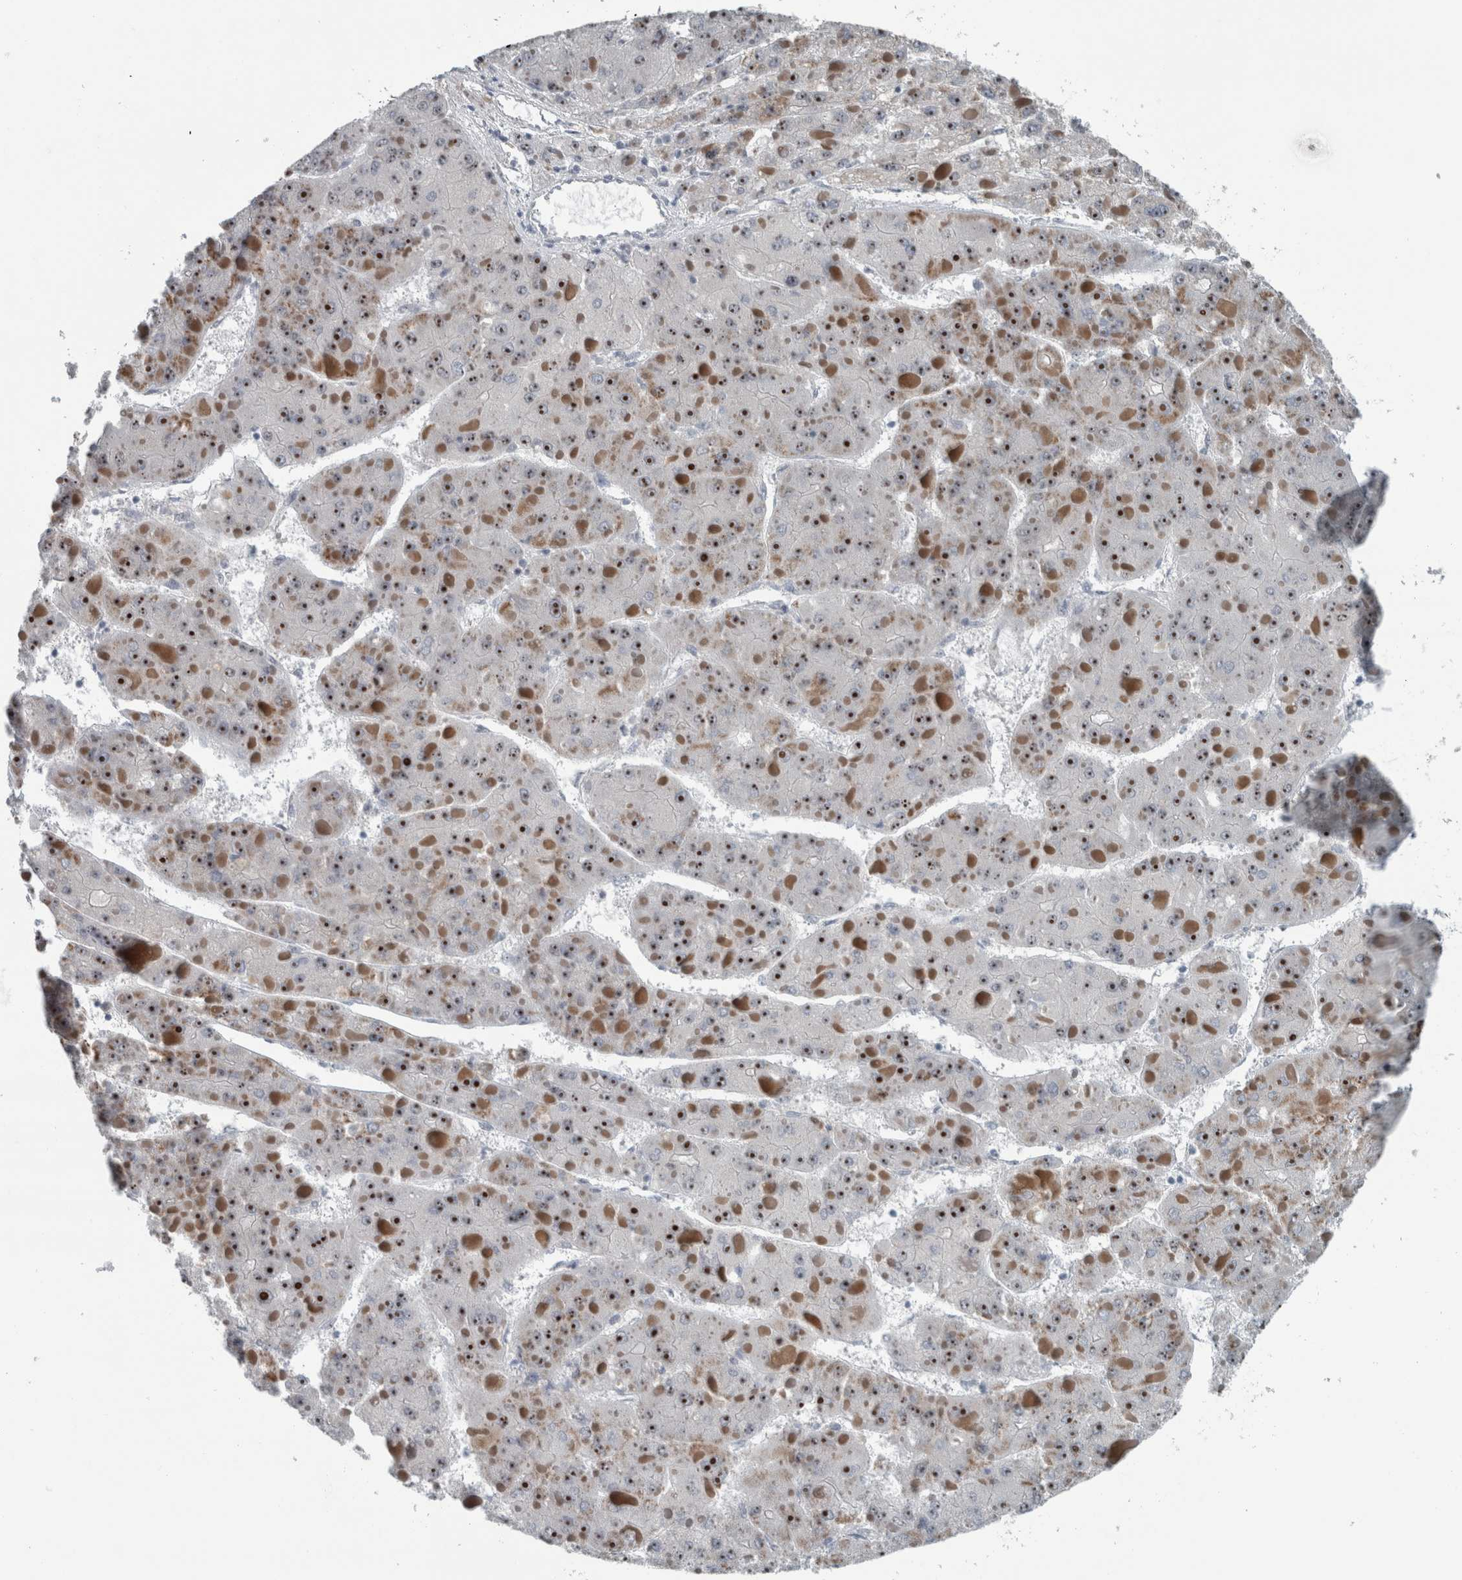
{"staining": {"intensity": "moderate", "quantity": ">75%", "location": "nuclear"}, "tissue": "liver cancer", "cell_type": "Tumor cells", "image_type": "cancer", "snomed": [{"axis": "morphology", "description": "Carcinoma, Hepatocellular, NOS"}, {"axis": "topography", "description": "Liver"}], "caption": "Immunohistochemistry (DAB) staining of liver cancer (hepatocellular carcinoma) shows moderate nuclear protein staining in about >75% of tumor cells.", "gene": "UTP6", "patient": {"sex": "female", "age": 73}}